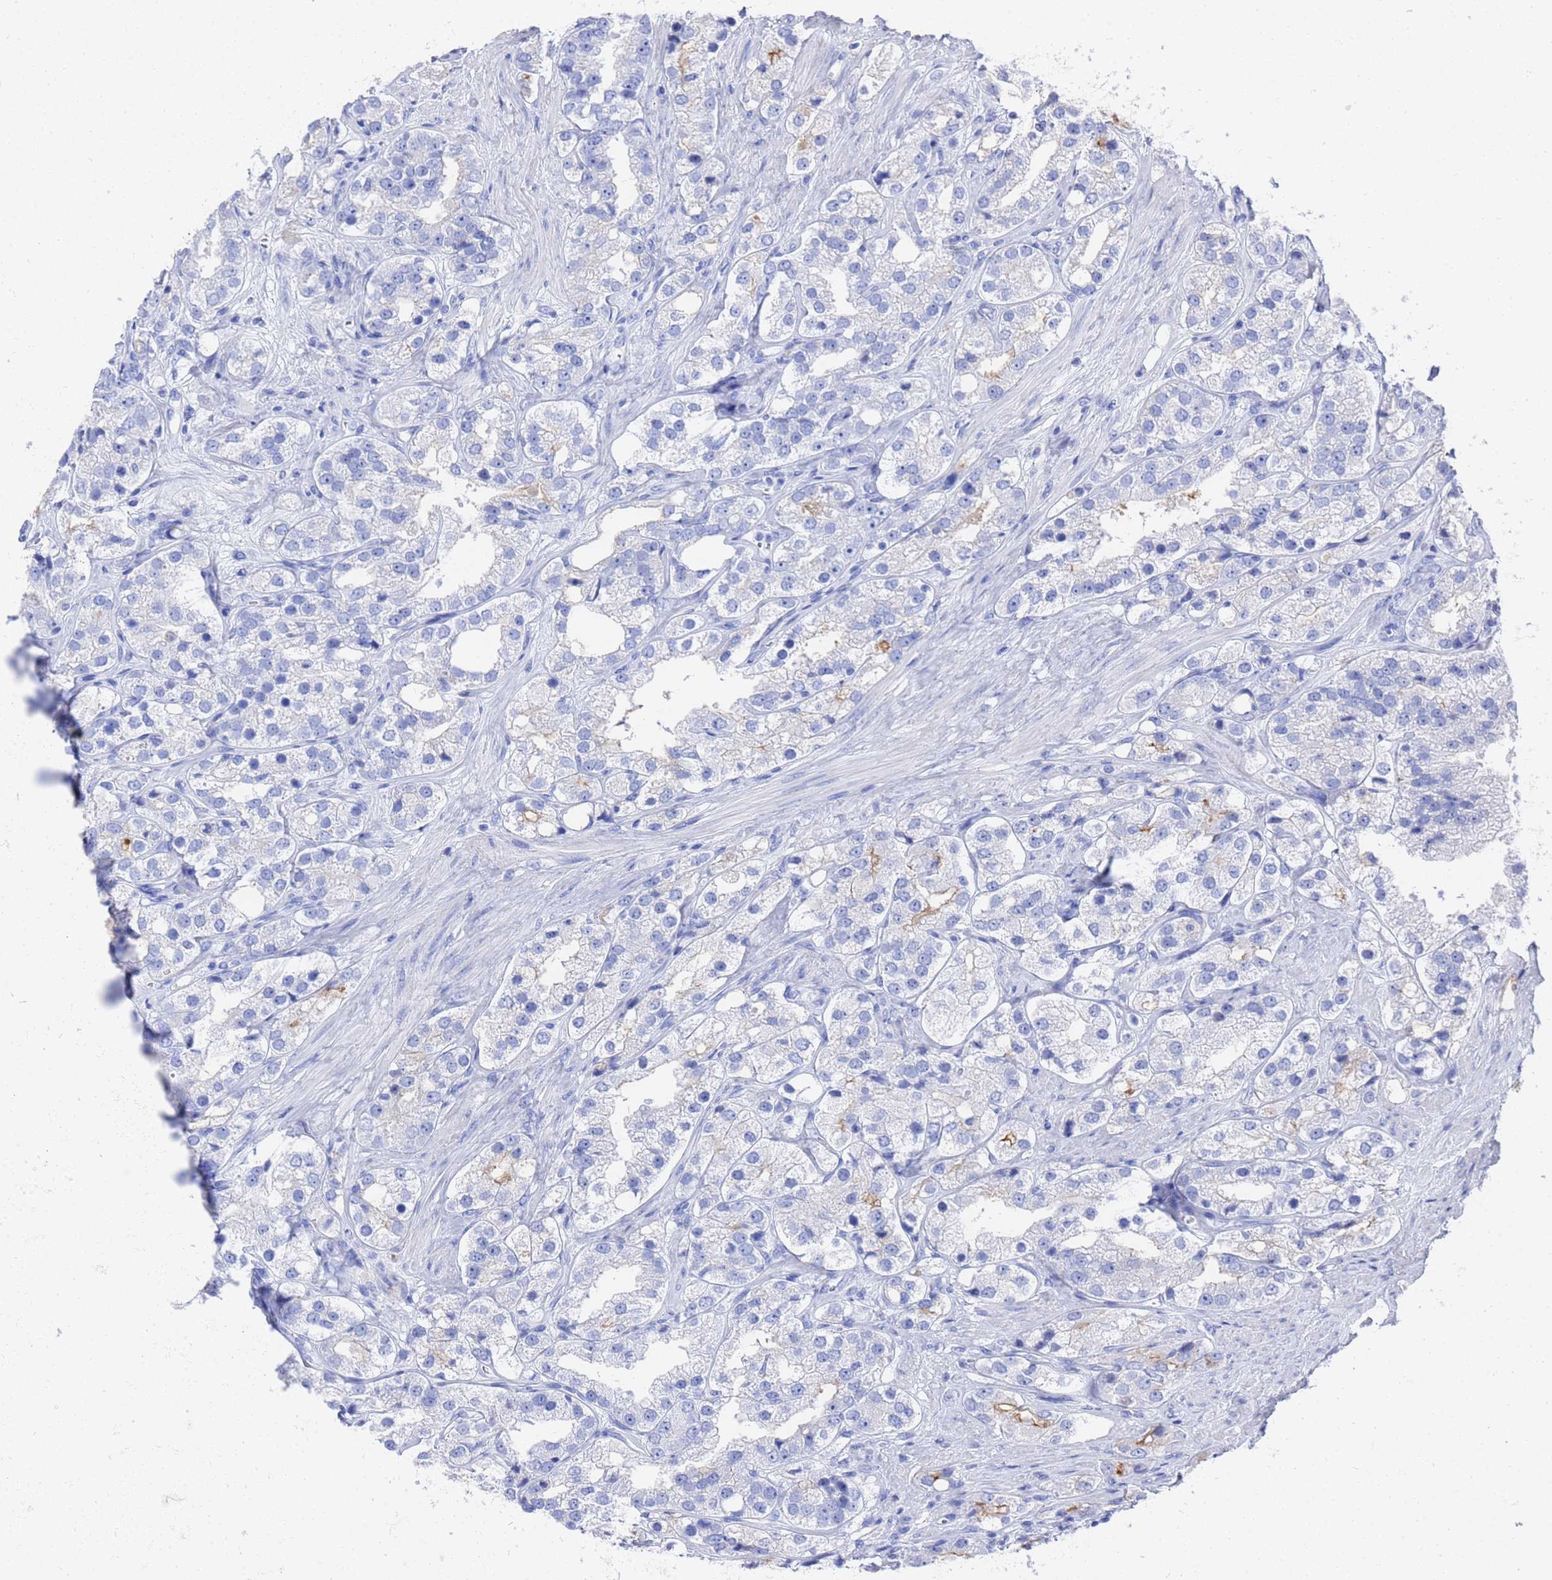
{"staining": {"intensity": "weak", "quantity": "<25%", "location": "cytoplasmic/membranous"}, "tissue": "prostate cancer", "cell_type": "Tumor cells", "image_type": "cancer", "snomed": [{"axis": "morphology", "description": "Adenocarcinoma, NOS"}, {"axis": "topography", "description": "Prostate"}], "caption": "Immunohistochemical staining of human adenocarcinoma (prostate) reveals no significant staining in tumor cells.", "gene": "GGT1", "patient": {"sex": "male", "age": 79}}